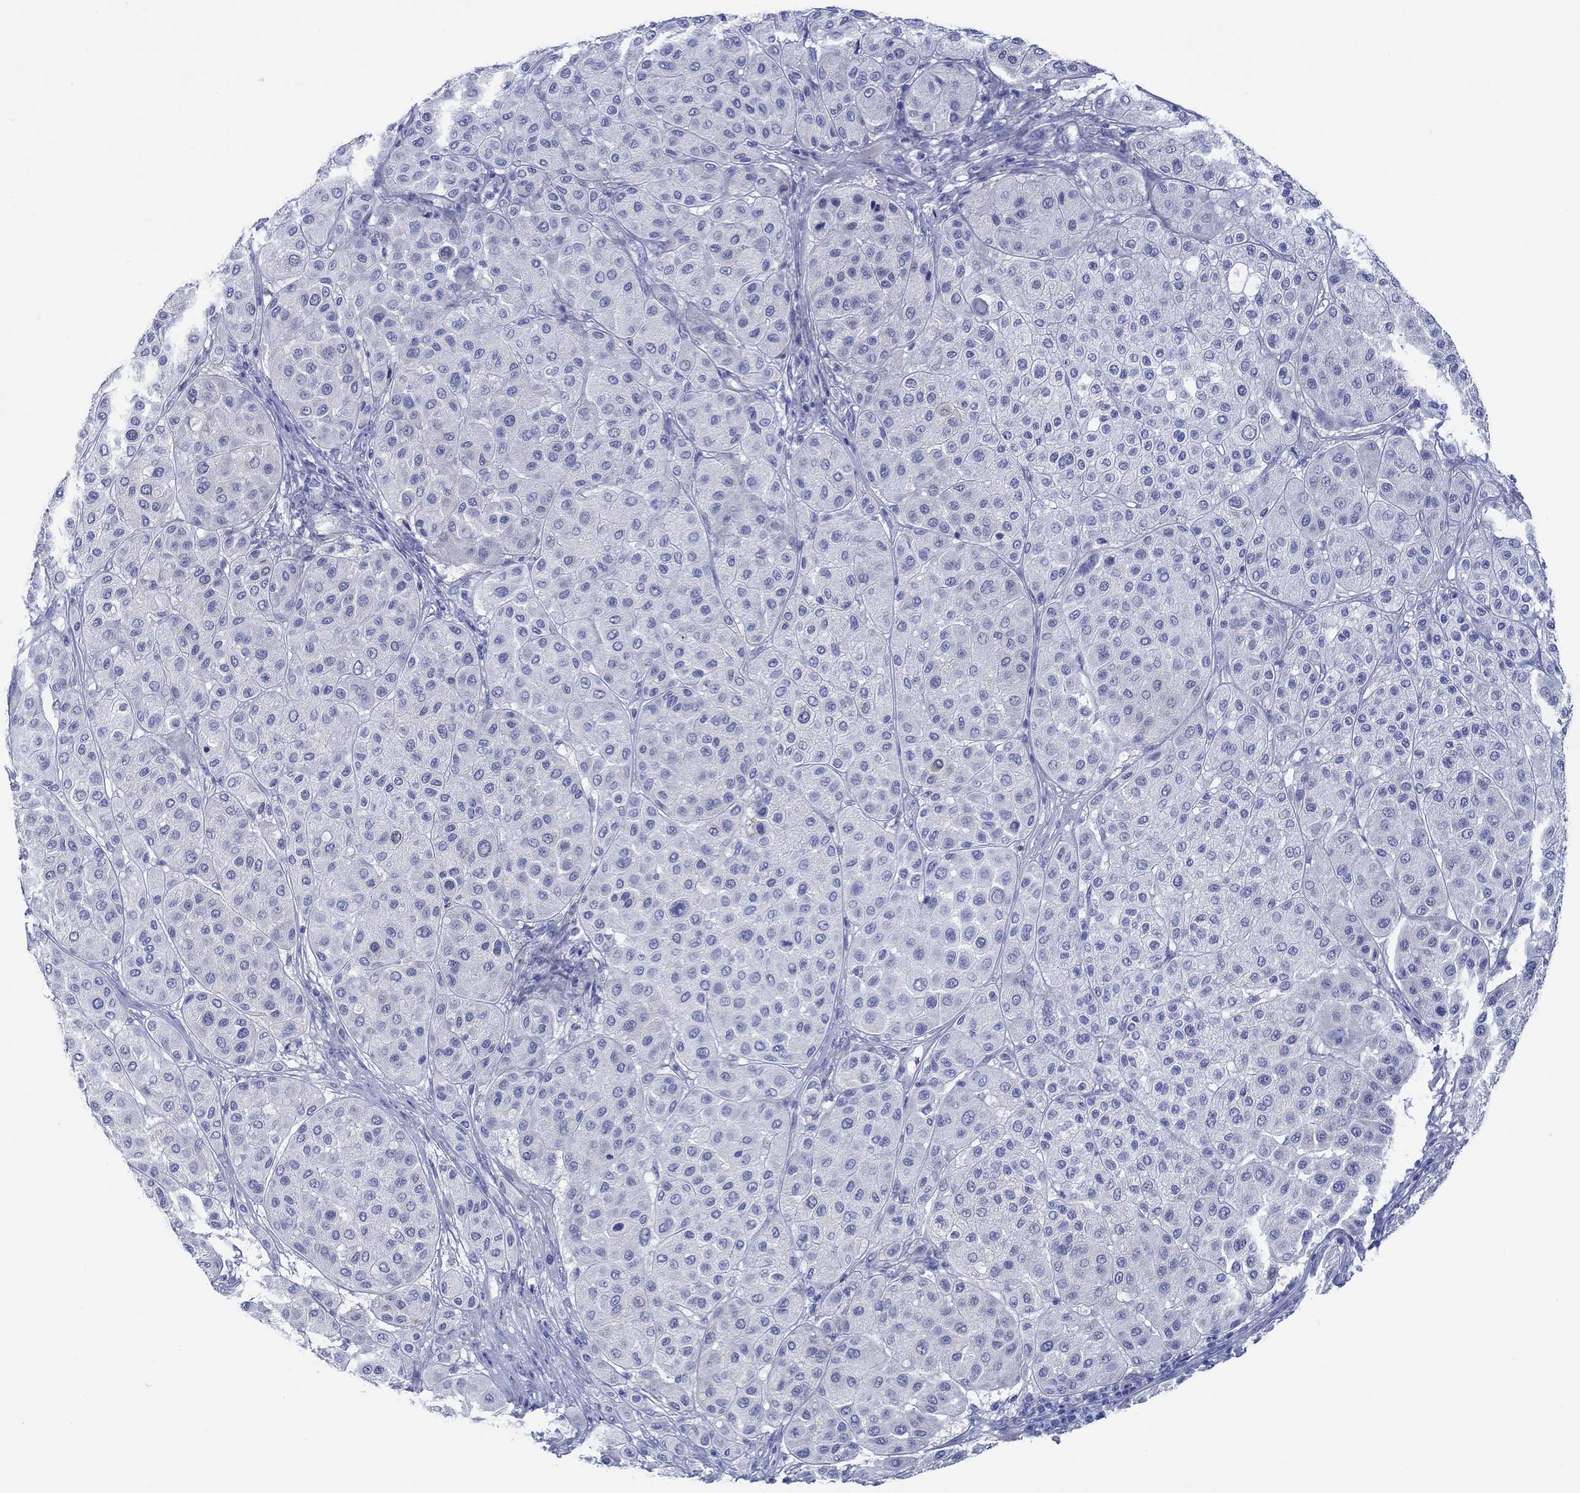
{"staining": {"intensity": "weak", "quantity": "<25%", "location": "cytoplasmic/membranous"}, "tissue": "melanoma", "cell_type": "Tumor cells", "image_type": "cancer", "snomed": [{"axis": "morphology", "description": "Malignant melanoma, Metastatic site"}, {"axis": "topography", "description": "Smooth muscle"}], "caption": "Immunohistochemistry micrograph of malignant melanoma (metastatic site) stained for a protein (brown), which demonstrates no staining in tumor cells.", "gene": "IGFBP6", "patient": {"sex": "male", "age": 41}}